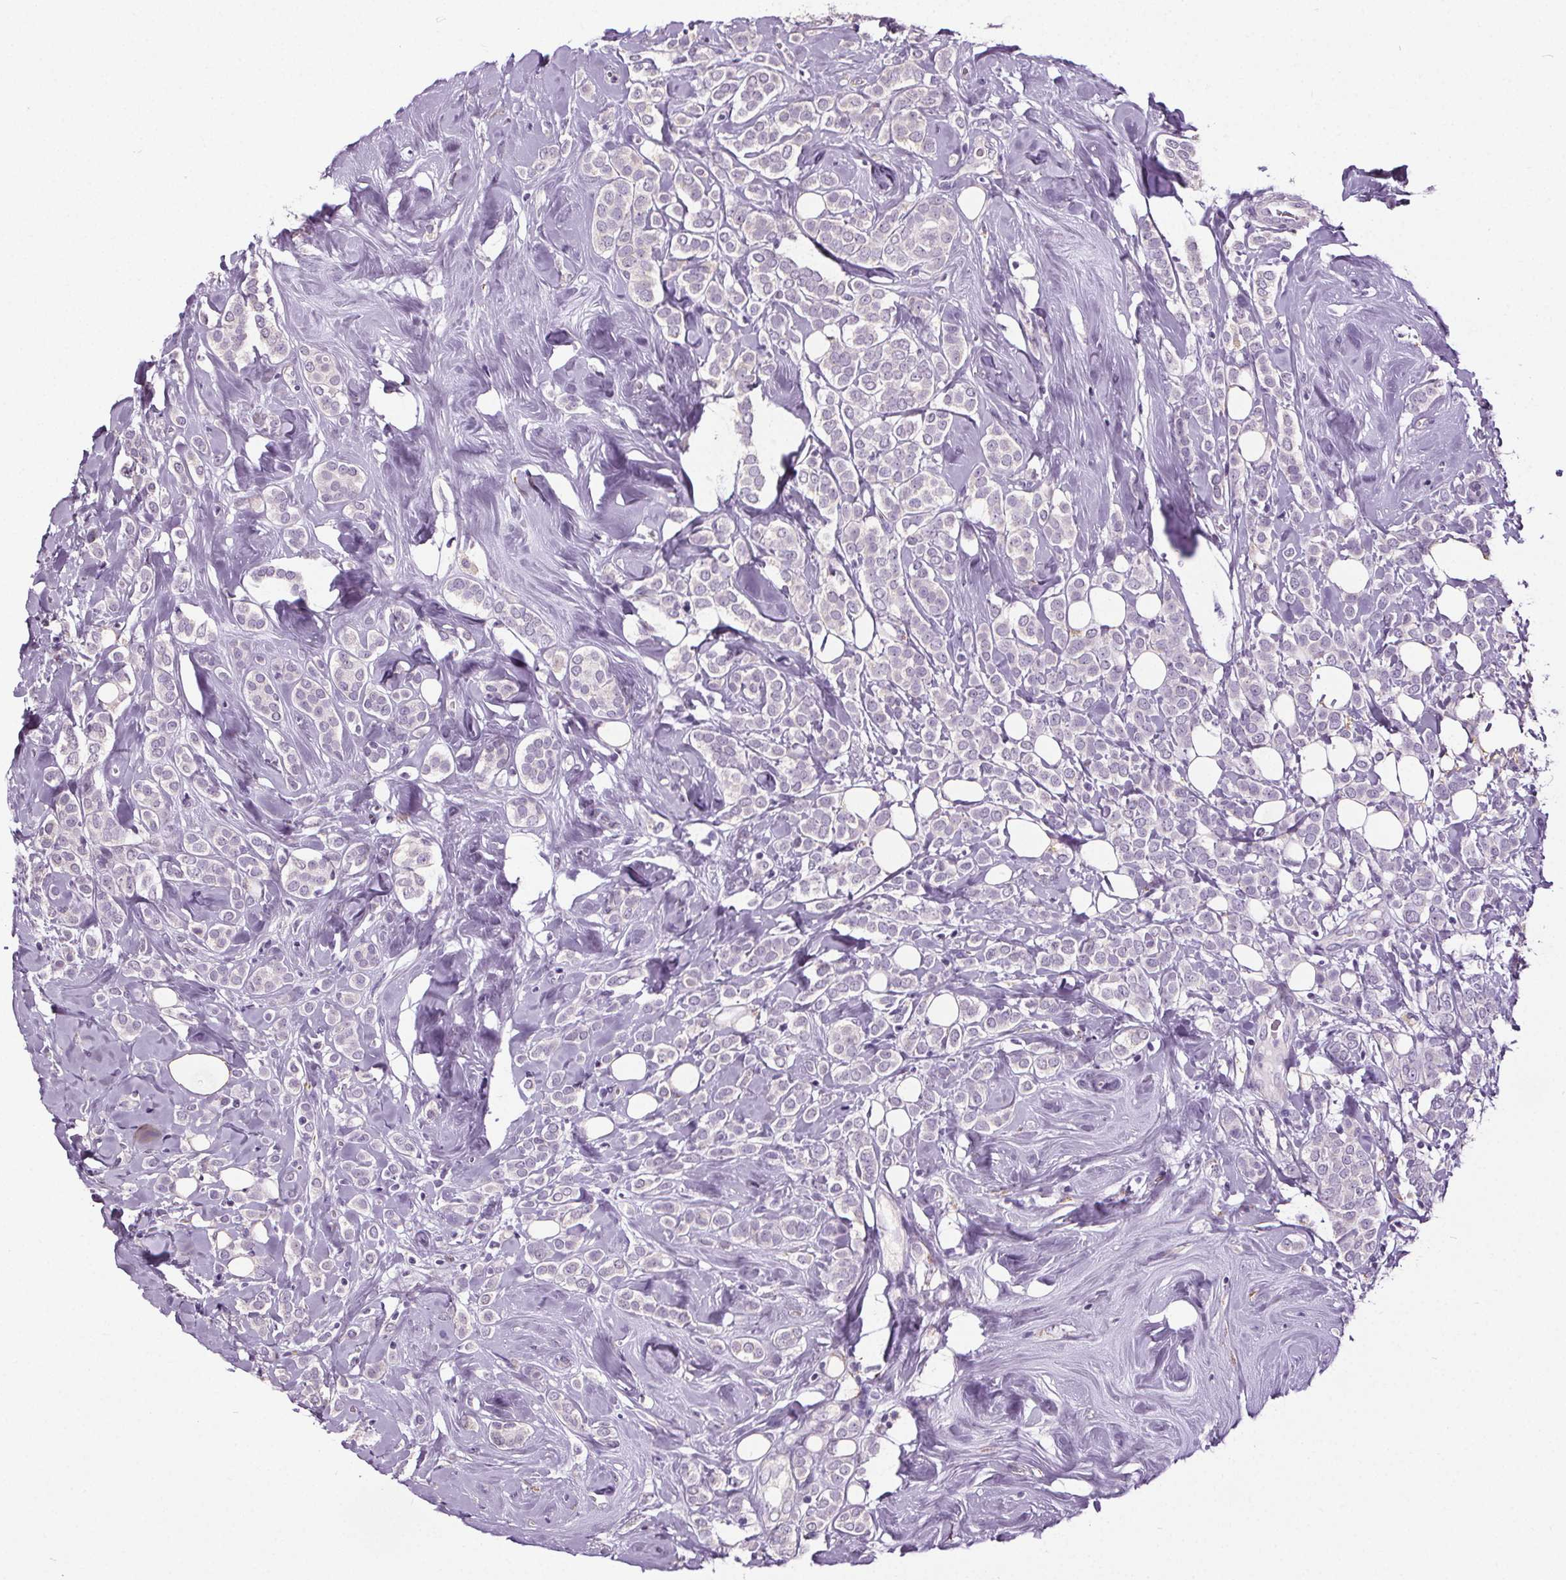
{"staining": {"intensity": "negative", "quantity": "none", "location": "none"}, "tissue": "breast cancer", "cell_type": "Tumor cells", "image_type": "cancer", "snomed": [{"axis": "morphology", "description": "Lobular carcinoma"}, {"axis": "topography", "description": "Breast"}], "caption": "A micrograph of human breast cancer is negative for staining in tumor cells. (Brightfield microscopy of DAB immunohistochemistry (IHC) at high magnification).", "gene": "GPIHBP1", "patient": {"sex": "female", "age": 49}}